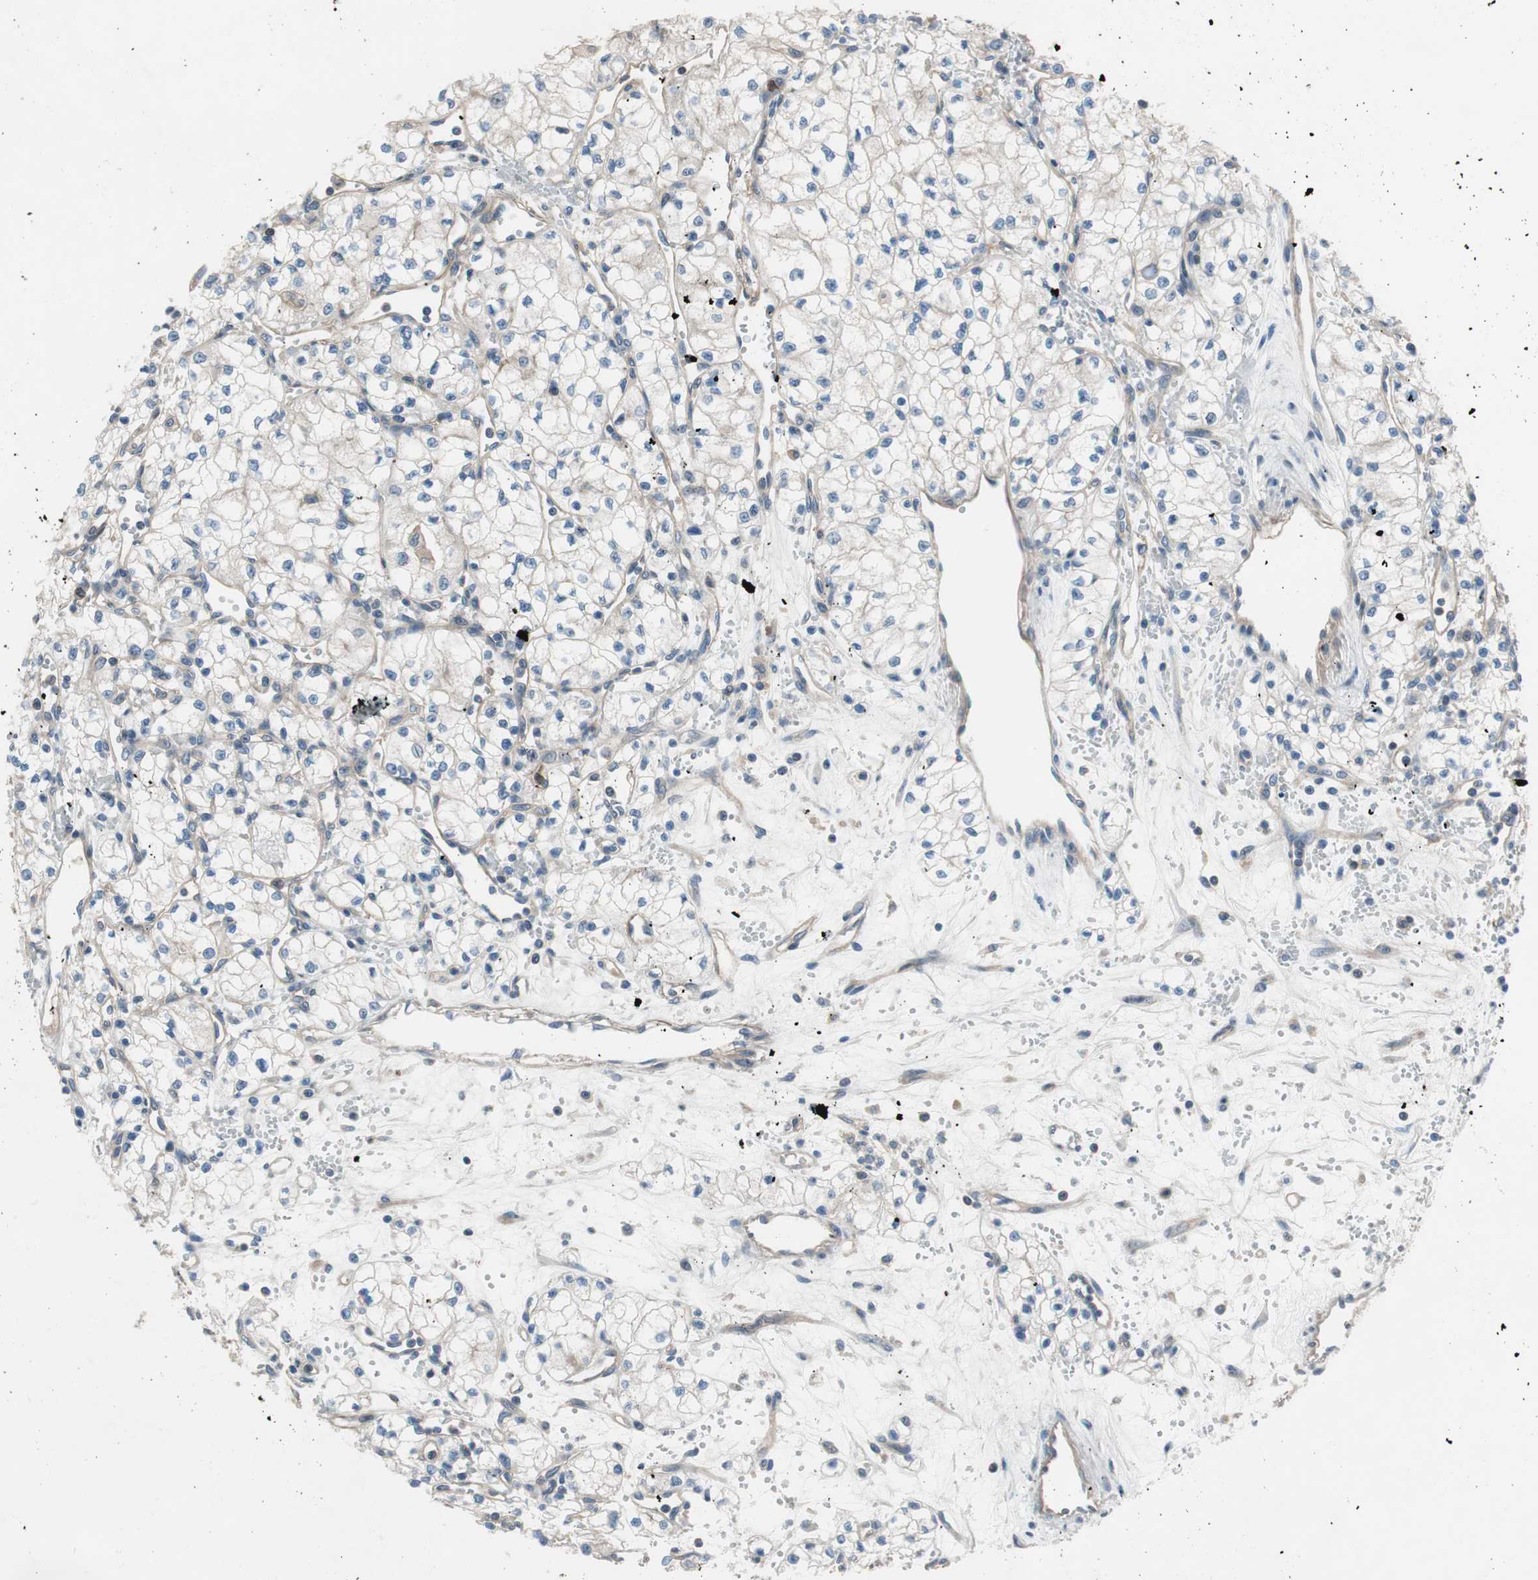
{"staining": {"intensity": "weak", "quantity": "<25%", "location": "cytoplasmic/membranous"}, "tissue": "renal cancer", "cell_type": "Tumor cells", "image_type": "cancer", "snomed": [{"axis": "morphology", "description": "Normal tissue, NOS"}, {"axis": "morphology", "description": "Adenocarcinoma, NOS"}, {"axis": "topography", "description": "Kidney"}], "caption": "The micrograph demonstrates no staining of tumor cells in adenocarcinoma (renal).", "gene": "CALML3", "patient": {"sex": "male", "age": 59}}